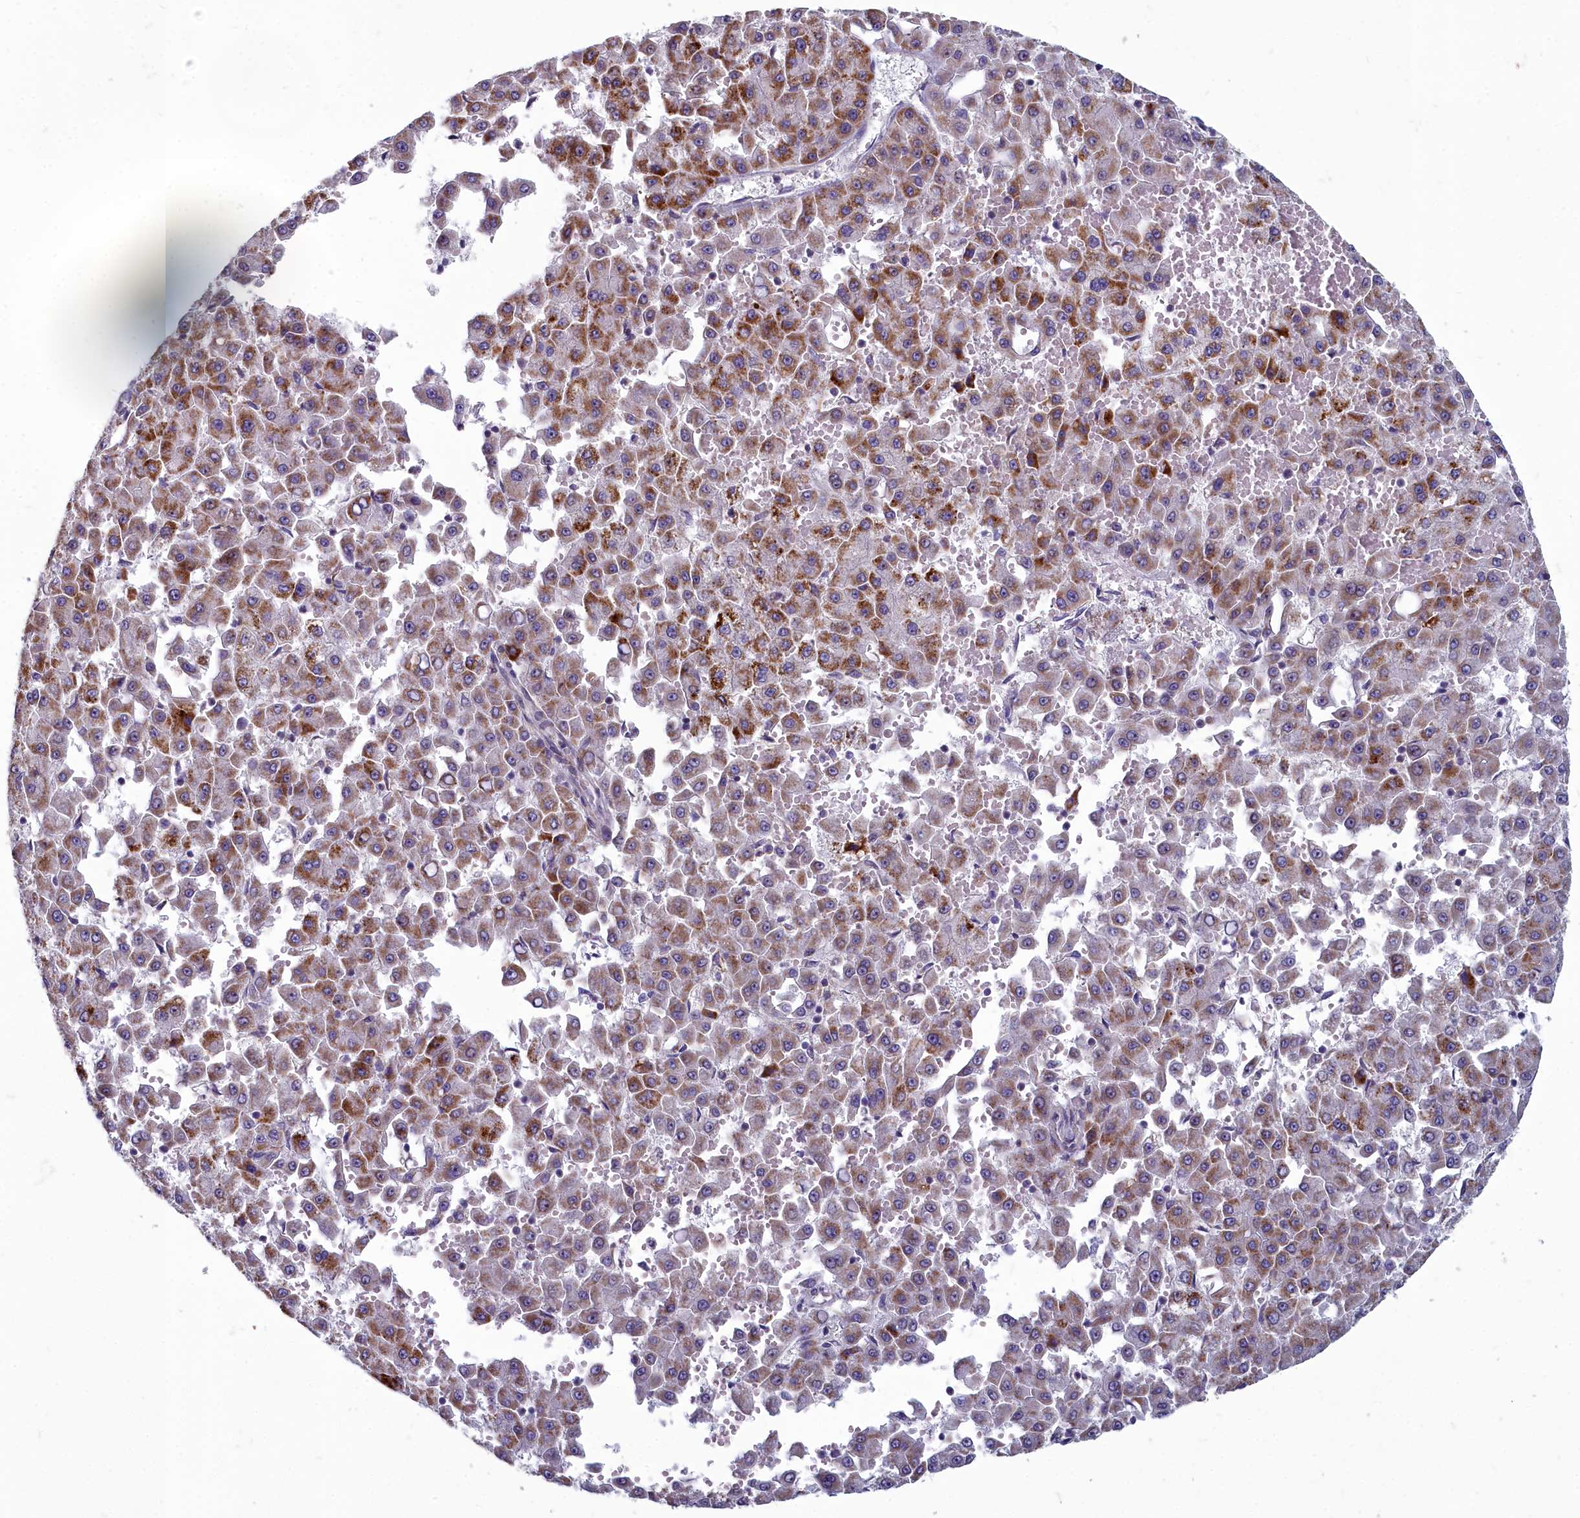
{"staining": {"intensity": "strong", "quantity": "25%-75%", "location": "cytoplasmic/membranous"}, "tissue": "liver cancer", "cell_type": "Tumor cells", "image_type": "cancer", "snomed": [{"axis": "morphology", "description": "Carcinoma, Hepatocellular, NOS"}, {"axis": "topography", "description": "Liver"}], "caption": "Human liver cancer stained with a brown dye reveals strong cytoplasmic/membranous positive expression in approximately 25%-75% of tumor cells.", "gene": "INSYN2A", "patient": {"sex": "male", "age": 47}}